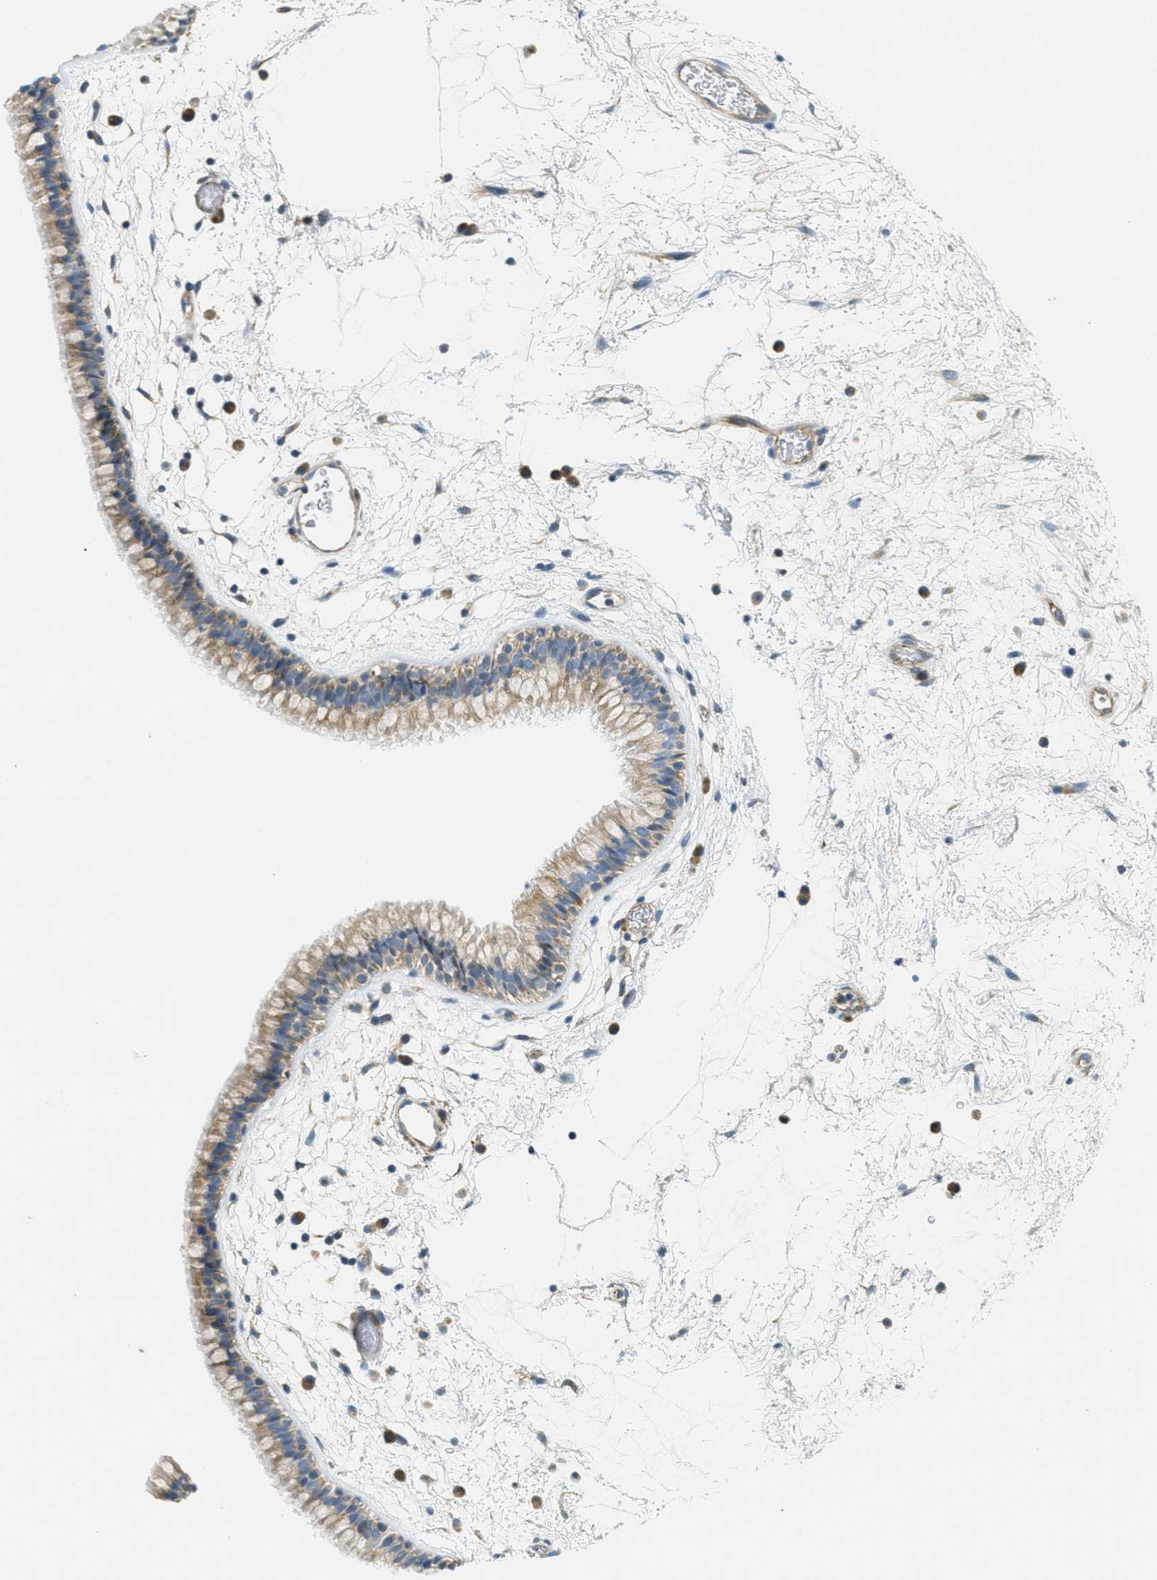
{"staining": {"intensity": "weak", "quantity": ">75%", "location": "cytoplasmic/membranous"}, "tissue": "nasopharynx", "cell_type": "Respiratory epithelial cells", "image_type": "normal", "snomed": [{"axis": "morphology", "description": "Normal tissue, NOS"}, {"axis": "morphology", "description": "Inflammation, NOS"}, {"axis": "topography", "description": "Nasopharynx"}], "caption": "Nasopharynx stained with immunohistochemistry (IHC) displays weak cytoplasmic/membranous expression in about >75% of respiratory epithelial cells.", "gene": "JCAD", "patient": {"sex": "male", "age": 48}}